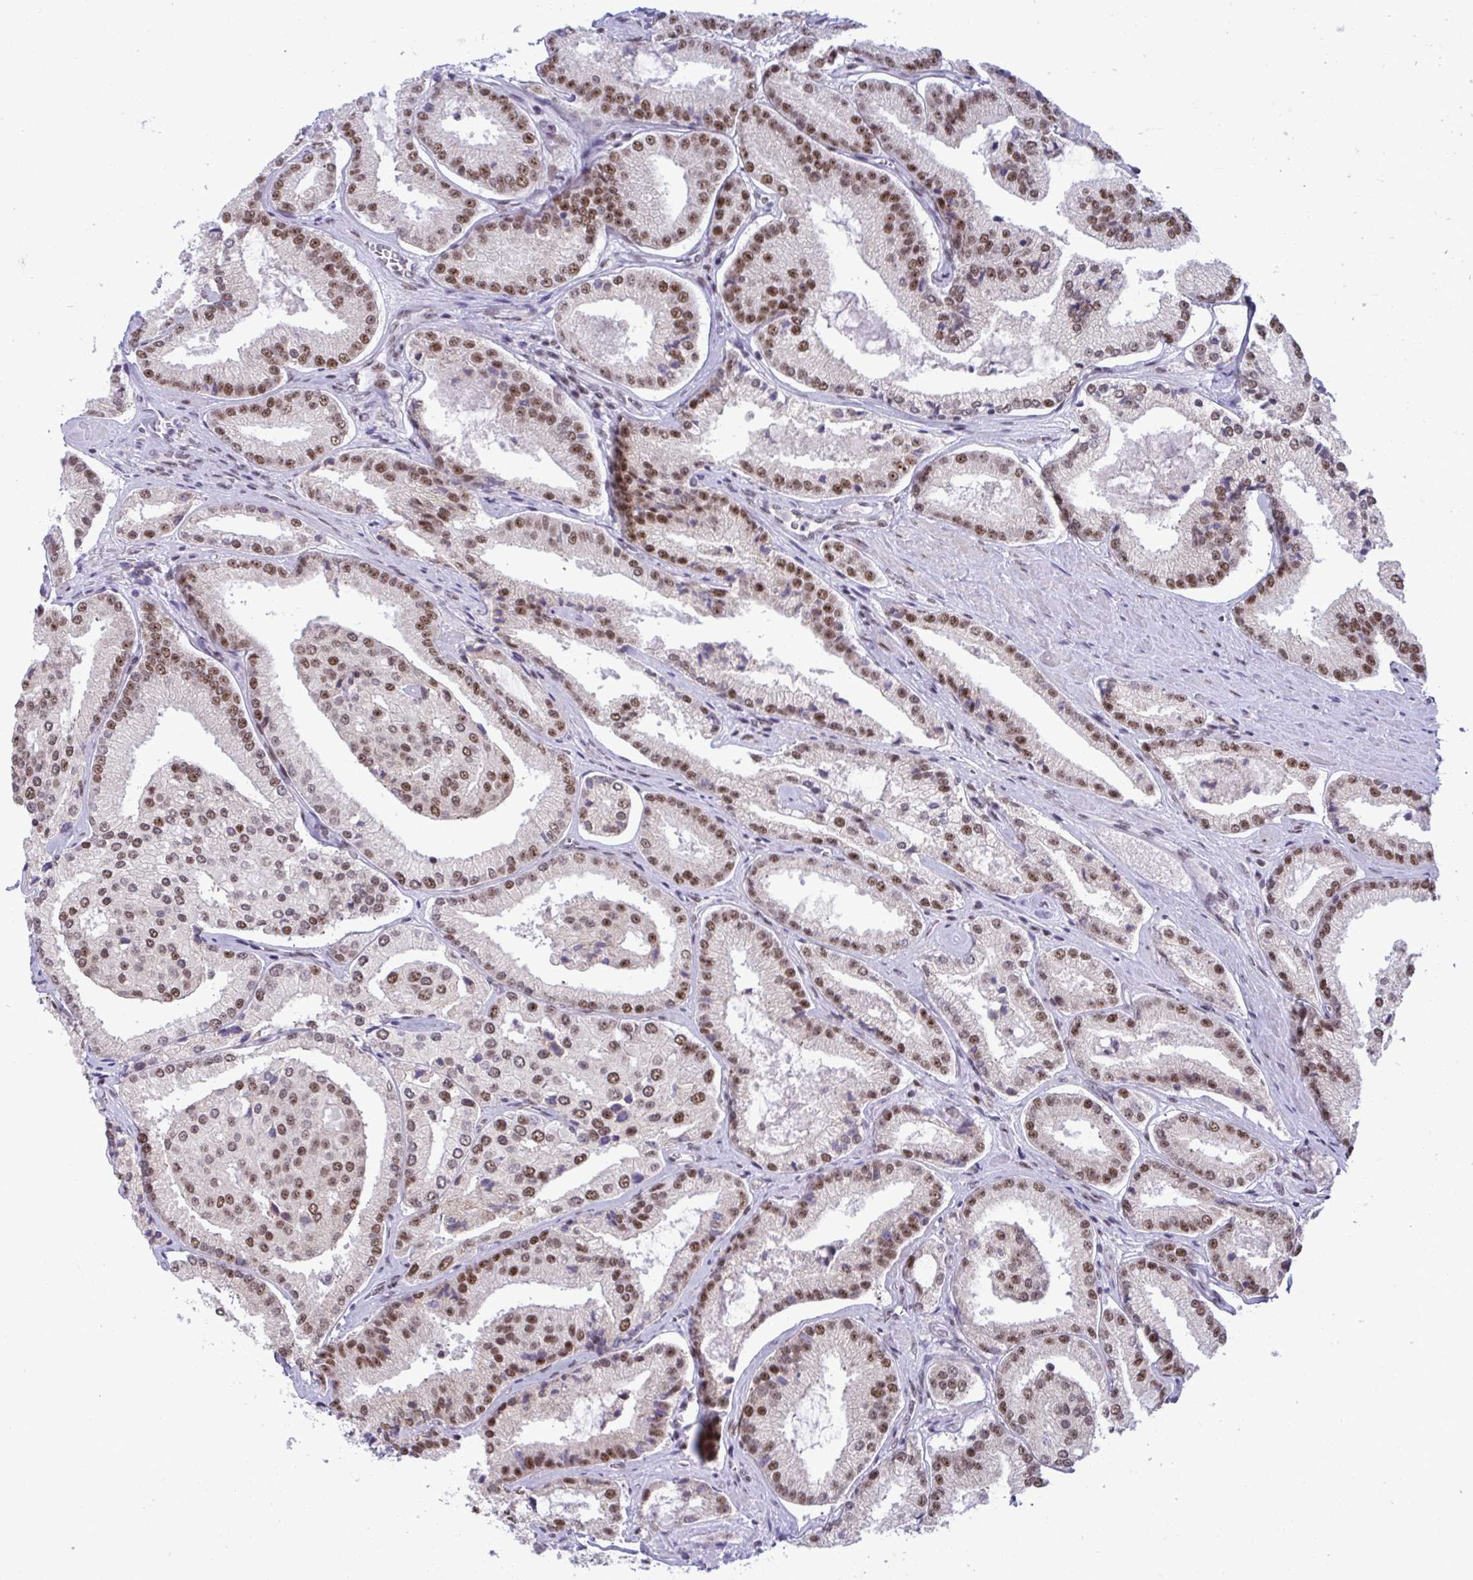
{"staining": {"intensity": "moderate", "quantity": ">75%", "location": "nuclear"}, "tissue": "prostate cancer", "cell_type": "Tumor cells", "image_type": "cancer", "snomed": [{"axis": "morphology", "description": "Adenocarcinoma, High grade"}, {"axis": "topography", "description": "Prostate"}], "caption": "Protein staining by immunohistochemistry demonstrates moderate nuclear staining in approximately >75% of tumor cells in prostate cancer (high-grade adenocarcinoma). (brown staining indicates protein expression, while blue staining denotes nuclei).", "gene": "WBP11", "patient": {"sex": "male", "age": 73}}